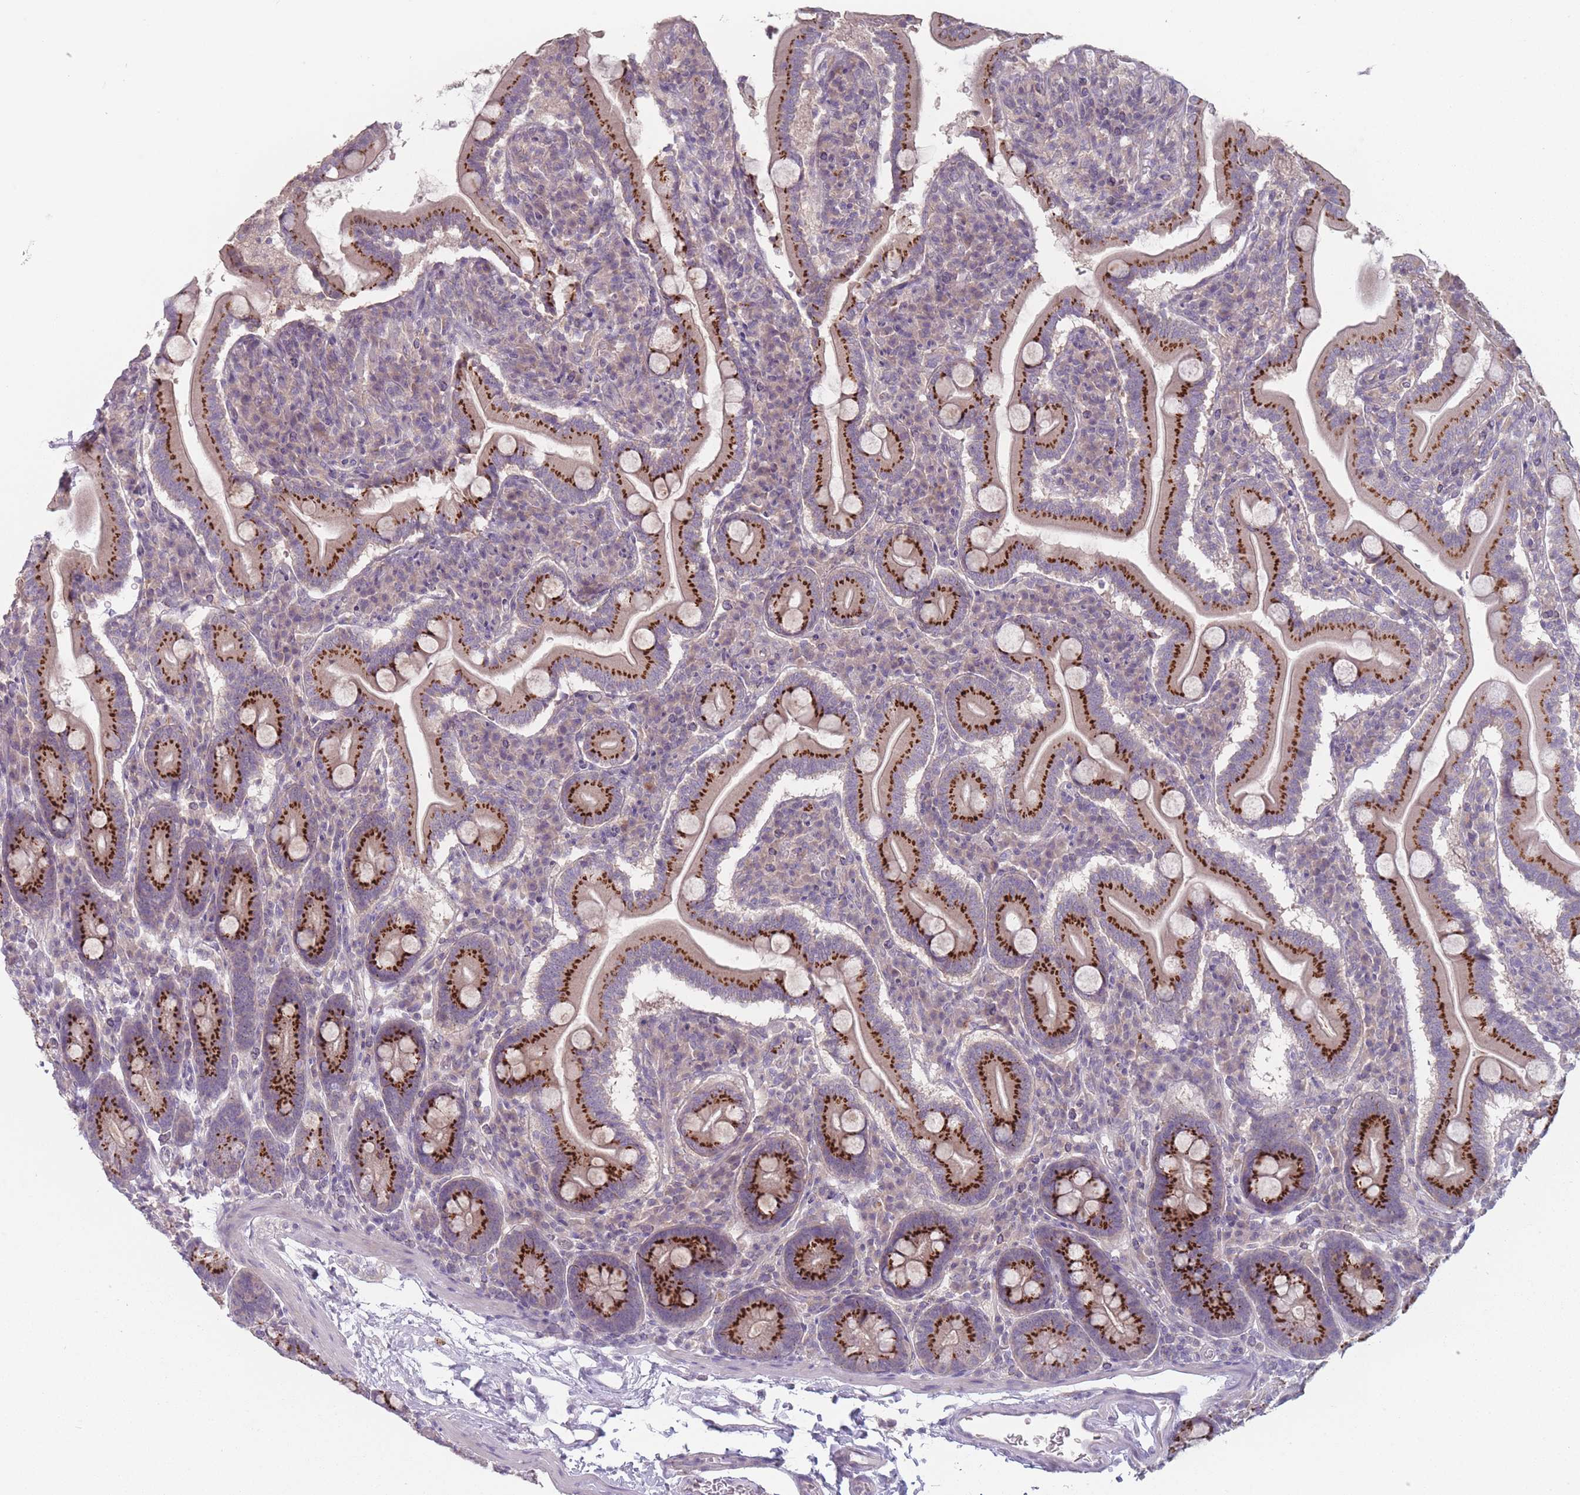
{"staining": {"intensity": "strong", "quantity": "25%-75%", "location": "cytoplasmic/membranous"}, "tissue": "duodenum", "cell_type": "Glandular cells", "image_type": "normal", "snomed": [{"axis": "morphology", "description": "Normal tissue, NOS"}, {"axis": "topography", "description": "Duodenum"}], "caption": "A high-resolution histopathology image shows immunohistochemistry staining of unremarkable duodenum, which demonstrates strong cytoplasmic/membranous positivity in approximately 25%-75% of glandular cells.", "gene": "AKAIN1", "patient": {"sex": "male", "age": 35}}